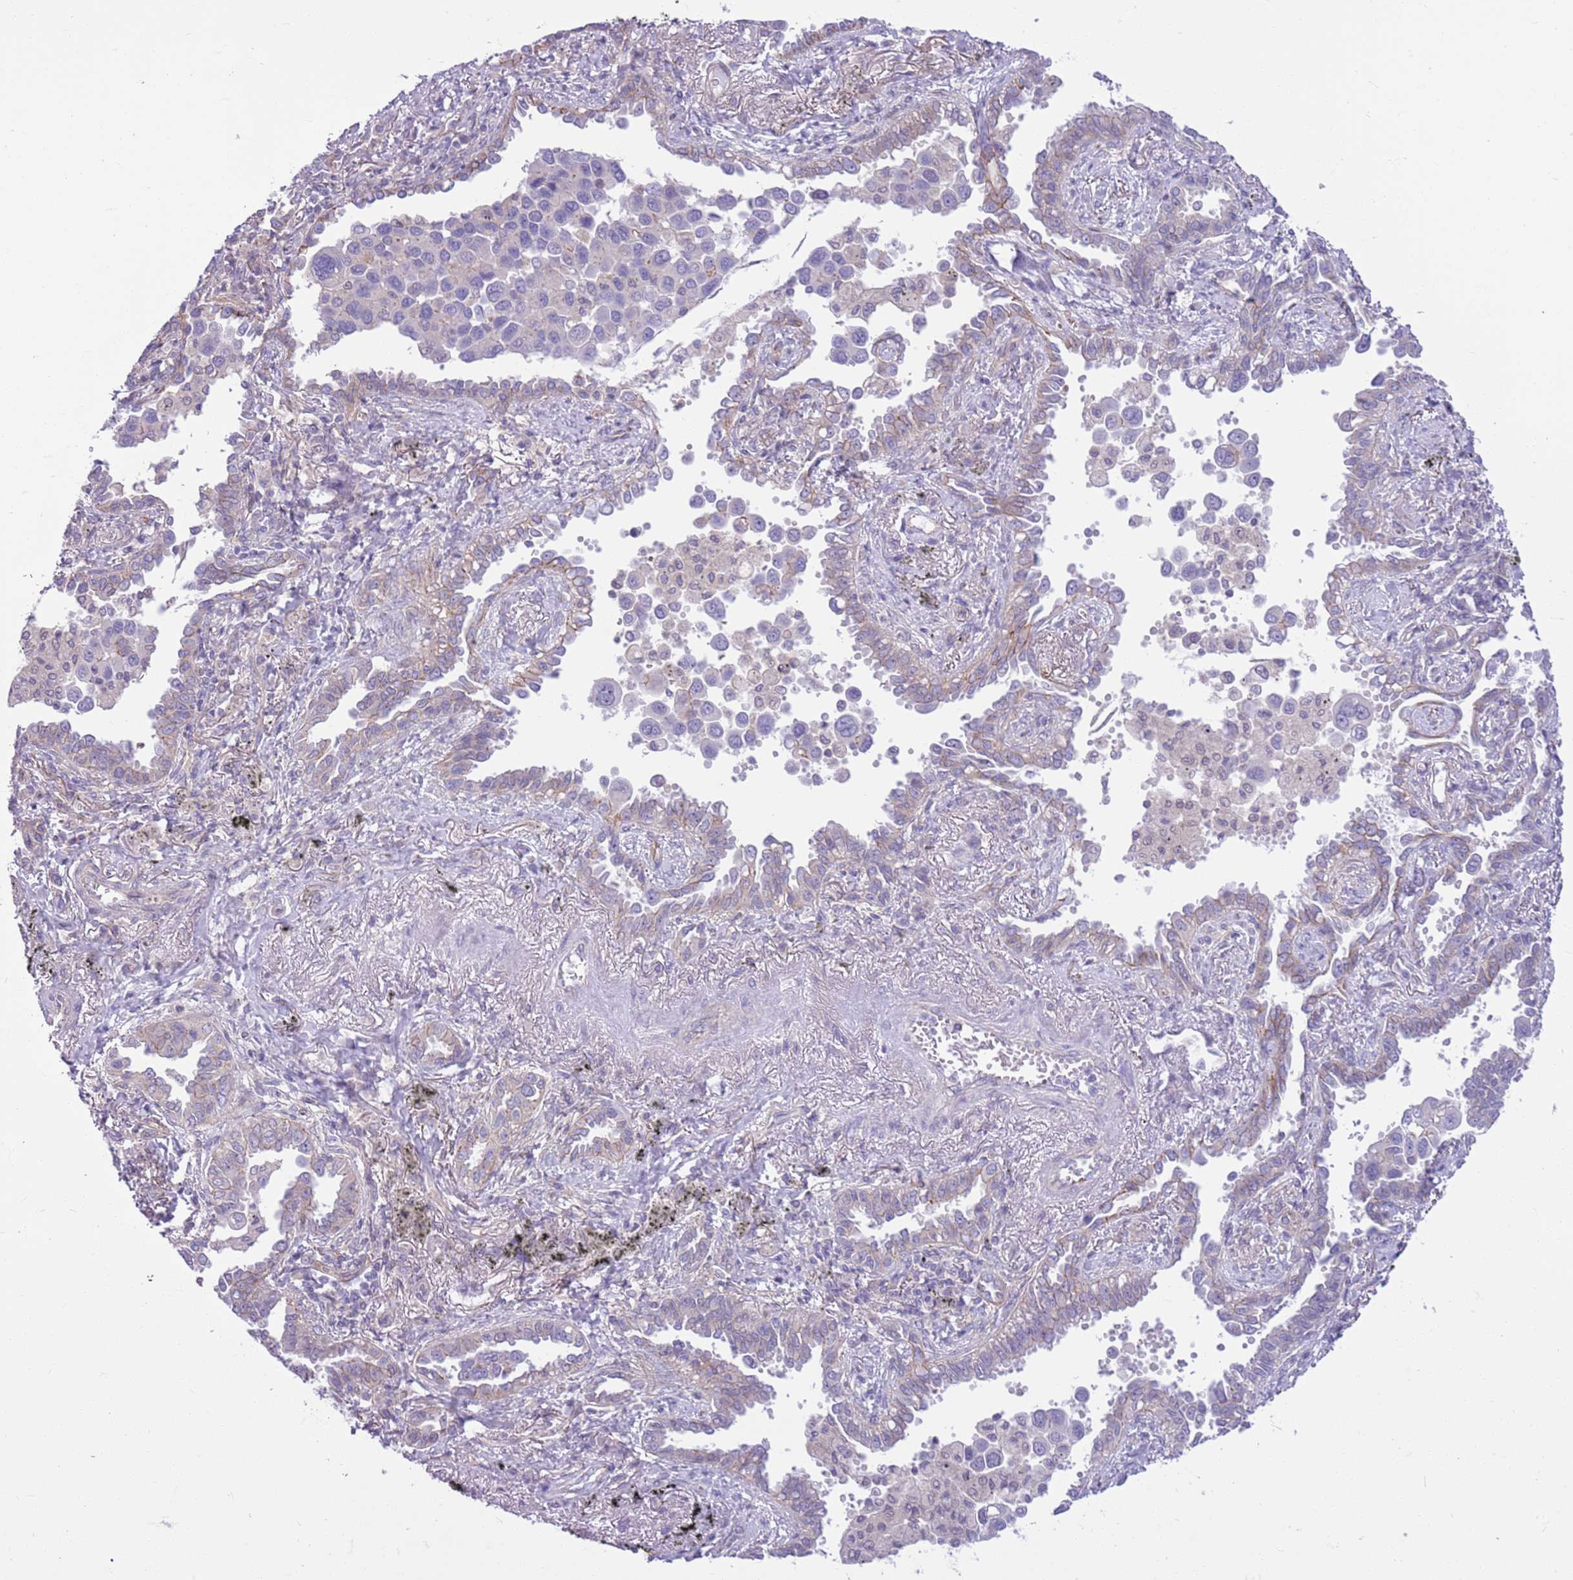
{"staining": {"intensity": "weak", "quantity": "<25%", "location": "cytoplasmic/membranous"}, "tissue": "lung cancer", "cell_type": "Tumor cells", "image_type": "cancer", "snomed": [{"axis": "morphology", "description": "Adenocarcinoma, NOS"}, {"axis": "topography", "description": "Lung"}], "caption": "IHC image of neoplastic tissue: lung adenocarcinoma stained with DAB displays no significant protein staining in tumor cells.", "gene": "PARP8", "patient": {"sex": "male", "age": 67}}